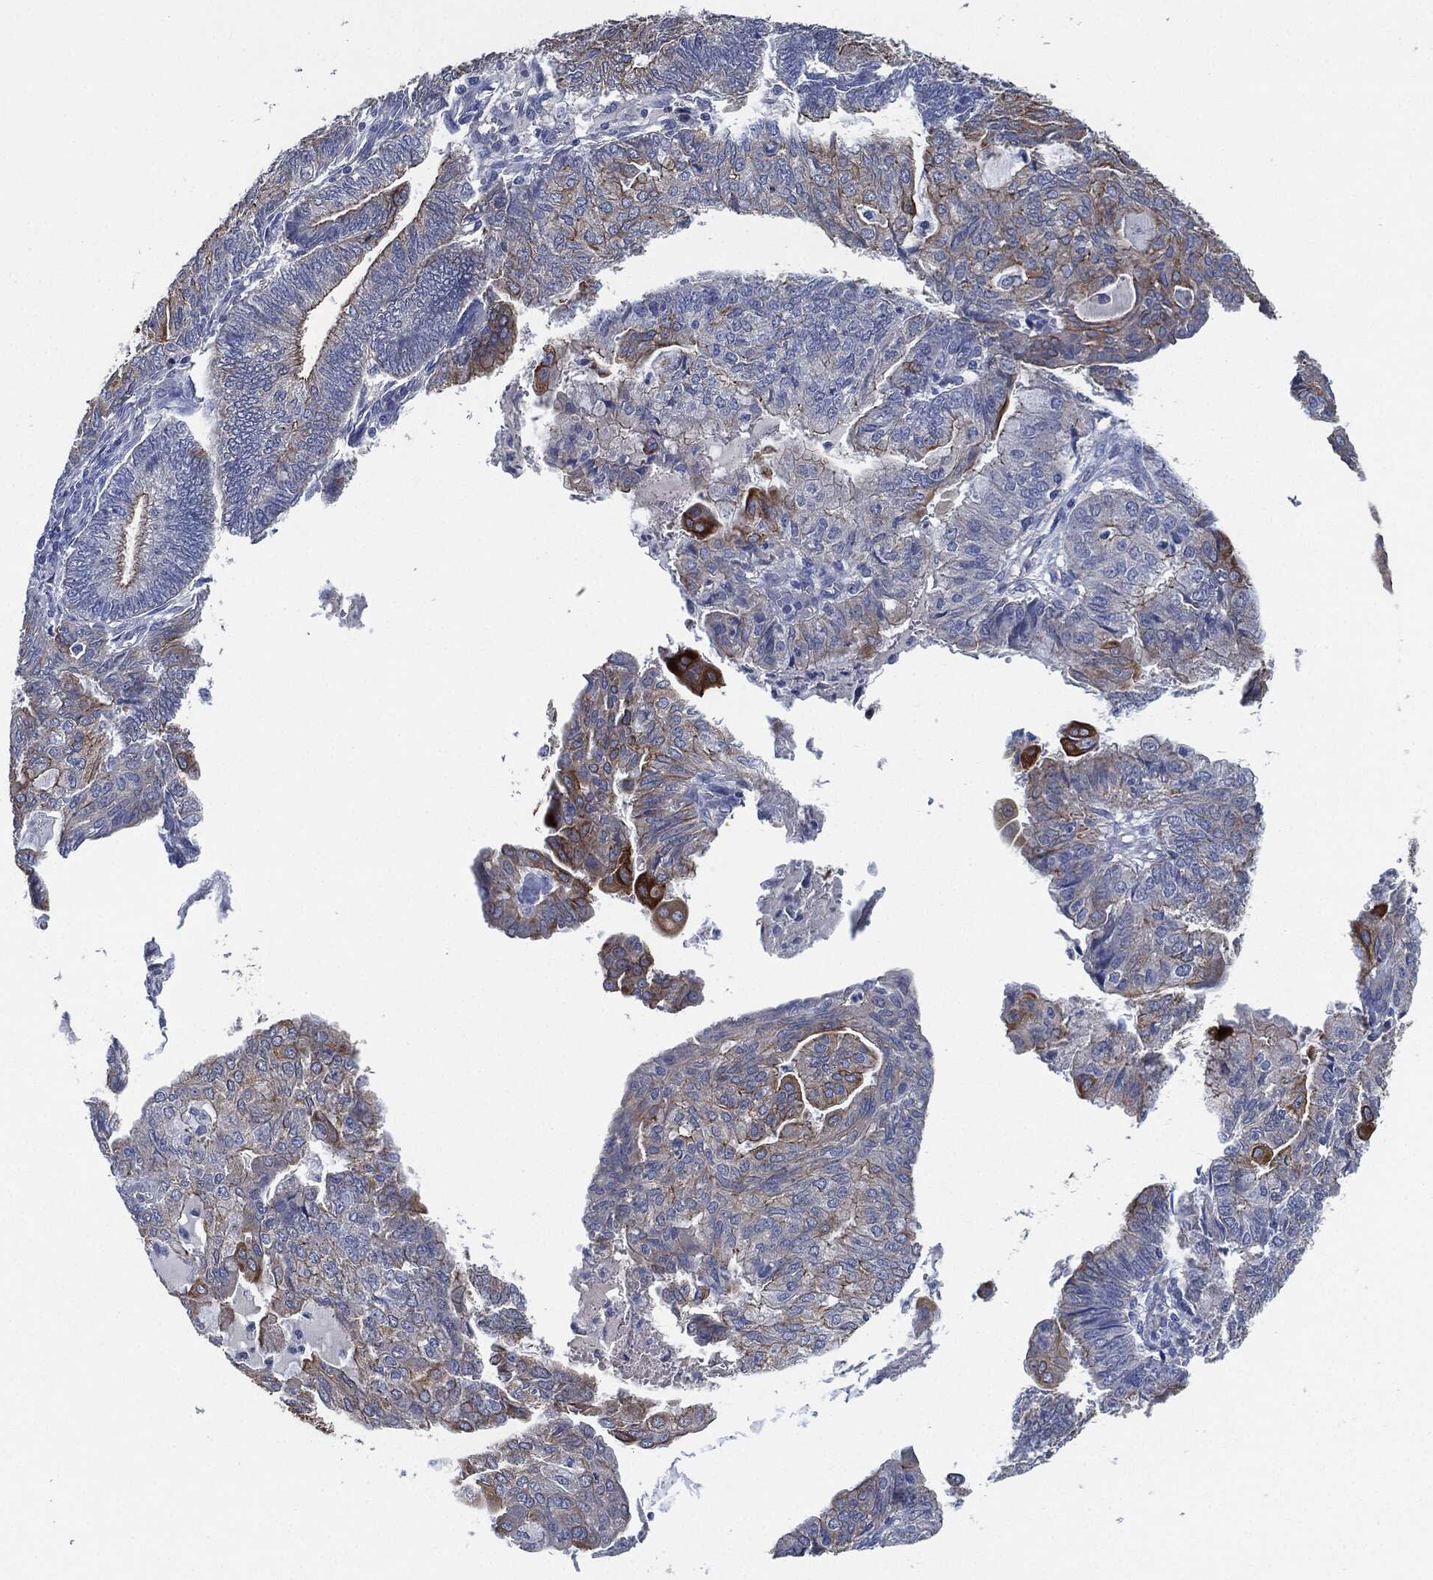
{"staining": {"intensity": "strong", "quantity": "25%-75%", "location": "cytoplasmic/membranous"}, "tissue": "endometrial cancer", "cell_type": "Tumor cells", "image_type": "cancer", "snomed": [{"axis": "morphology", "description": "Adenocarcinoma, NOS"}, {"axis": "topography", "description": "Endometrium"}], "caption": "Immunohistochemistry image of human adenocarcinoma (endometrial) stained for a protein (brown), which demonstrates high levels of strong cytoplasmic/membranous staining in about 25%-75% of tumor cells.", "gene": "SHROOM2", "patient": {"sex": "female", "age": 82}}